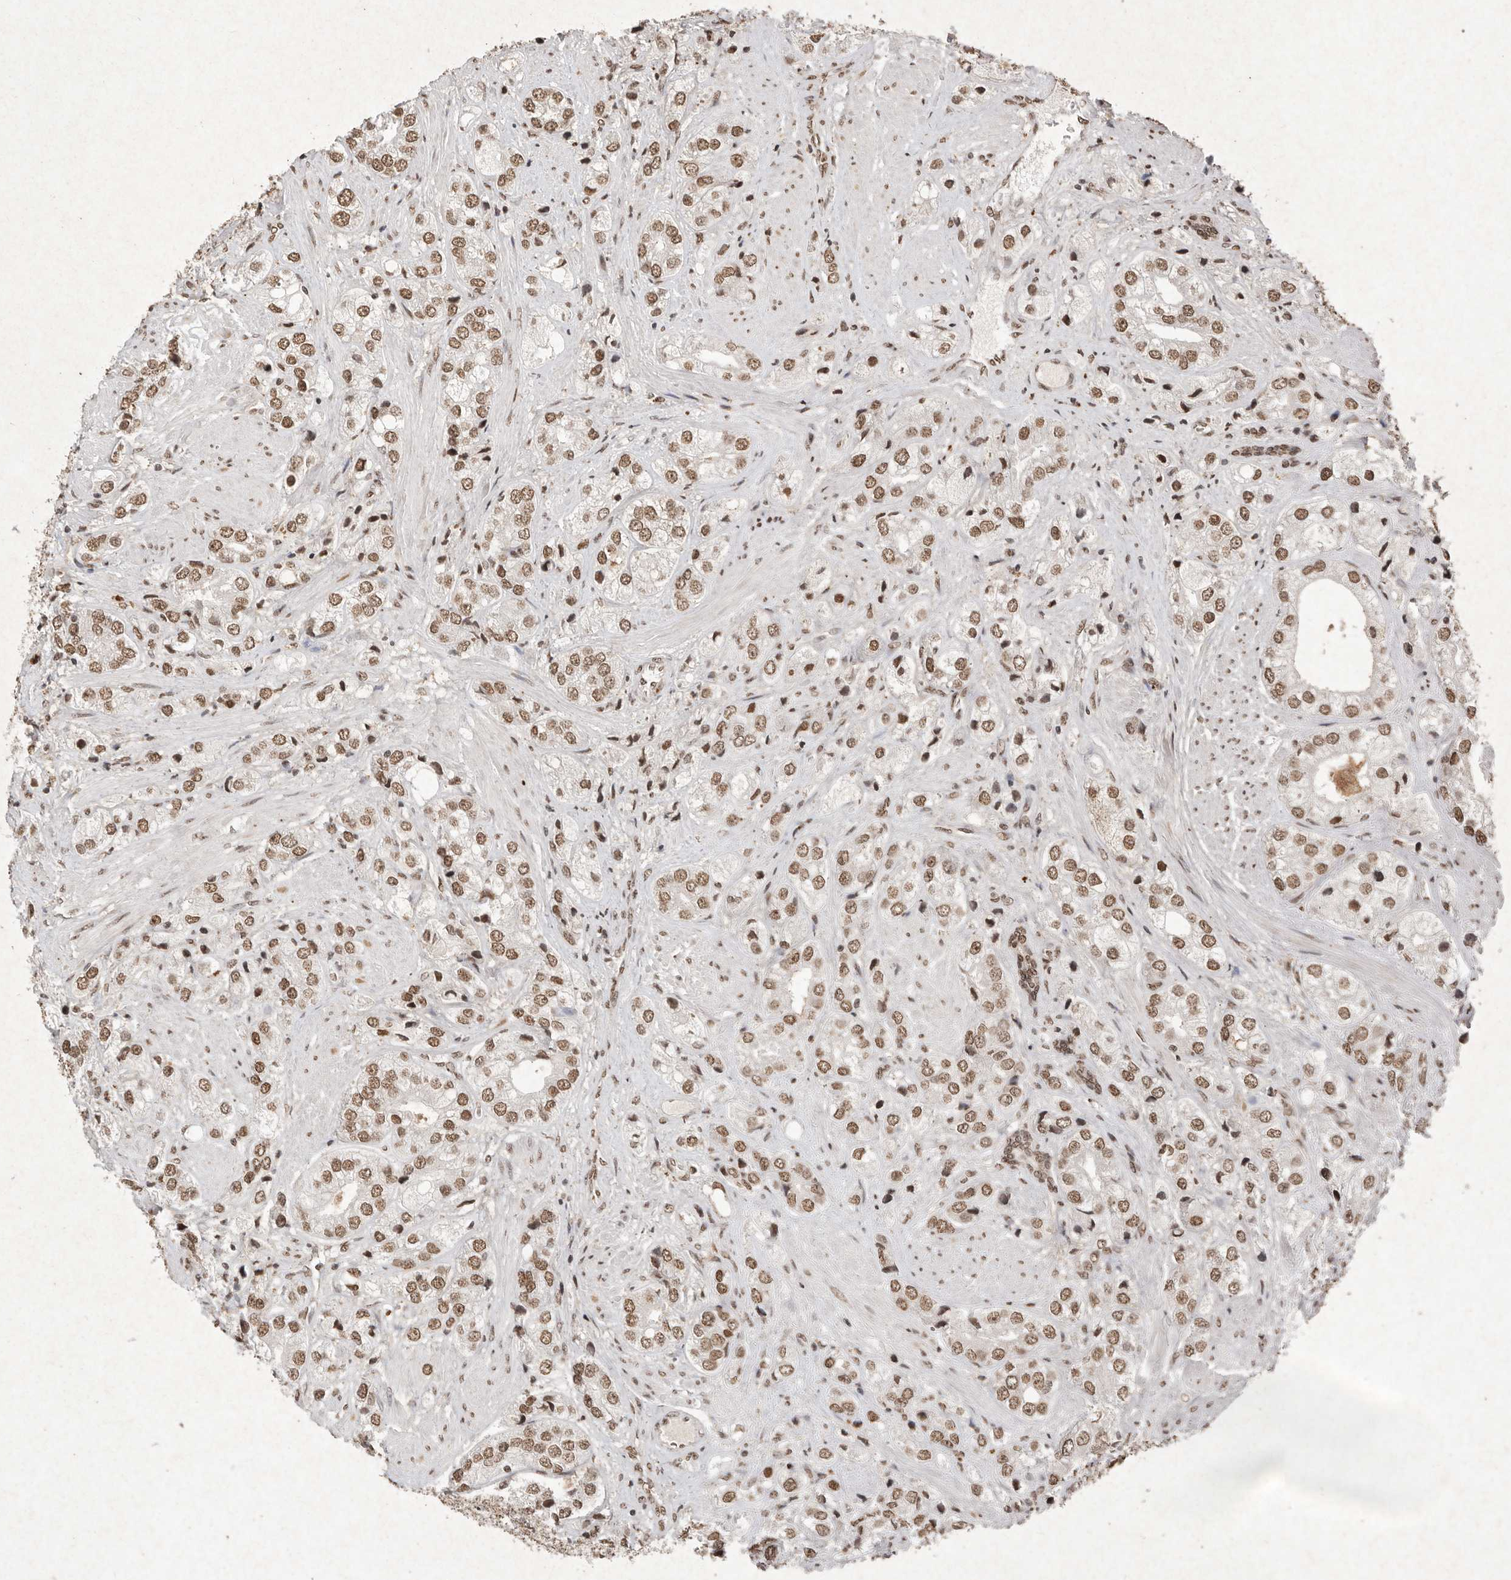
{"staining": {"intensity": "moderate", "quantity": ">75%", "location": "nuclear"}, "tissue": "prostate cancer", "cell_type": "Tumor cells", "image_type": "cancer", "snomed": [{"axis": "morphology", "description": "Adenocarcinoma, High grade"}, {"axis": "topography", "description": "Prostate"}], "caption": "Protein expression analysis of prostate adenocarcinoma (high-grade) displays moderate nuclear positivity in approximately >75% of tumor cells.", "gene": "NKX3-2", "patient": {"sex": "male", "age": 50}}